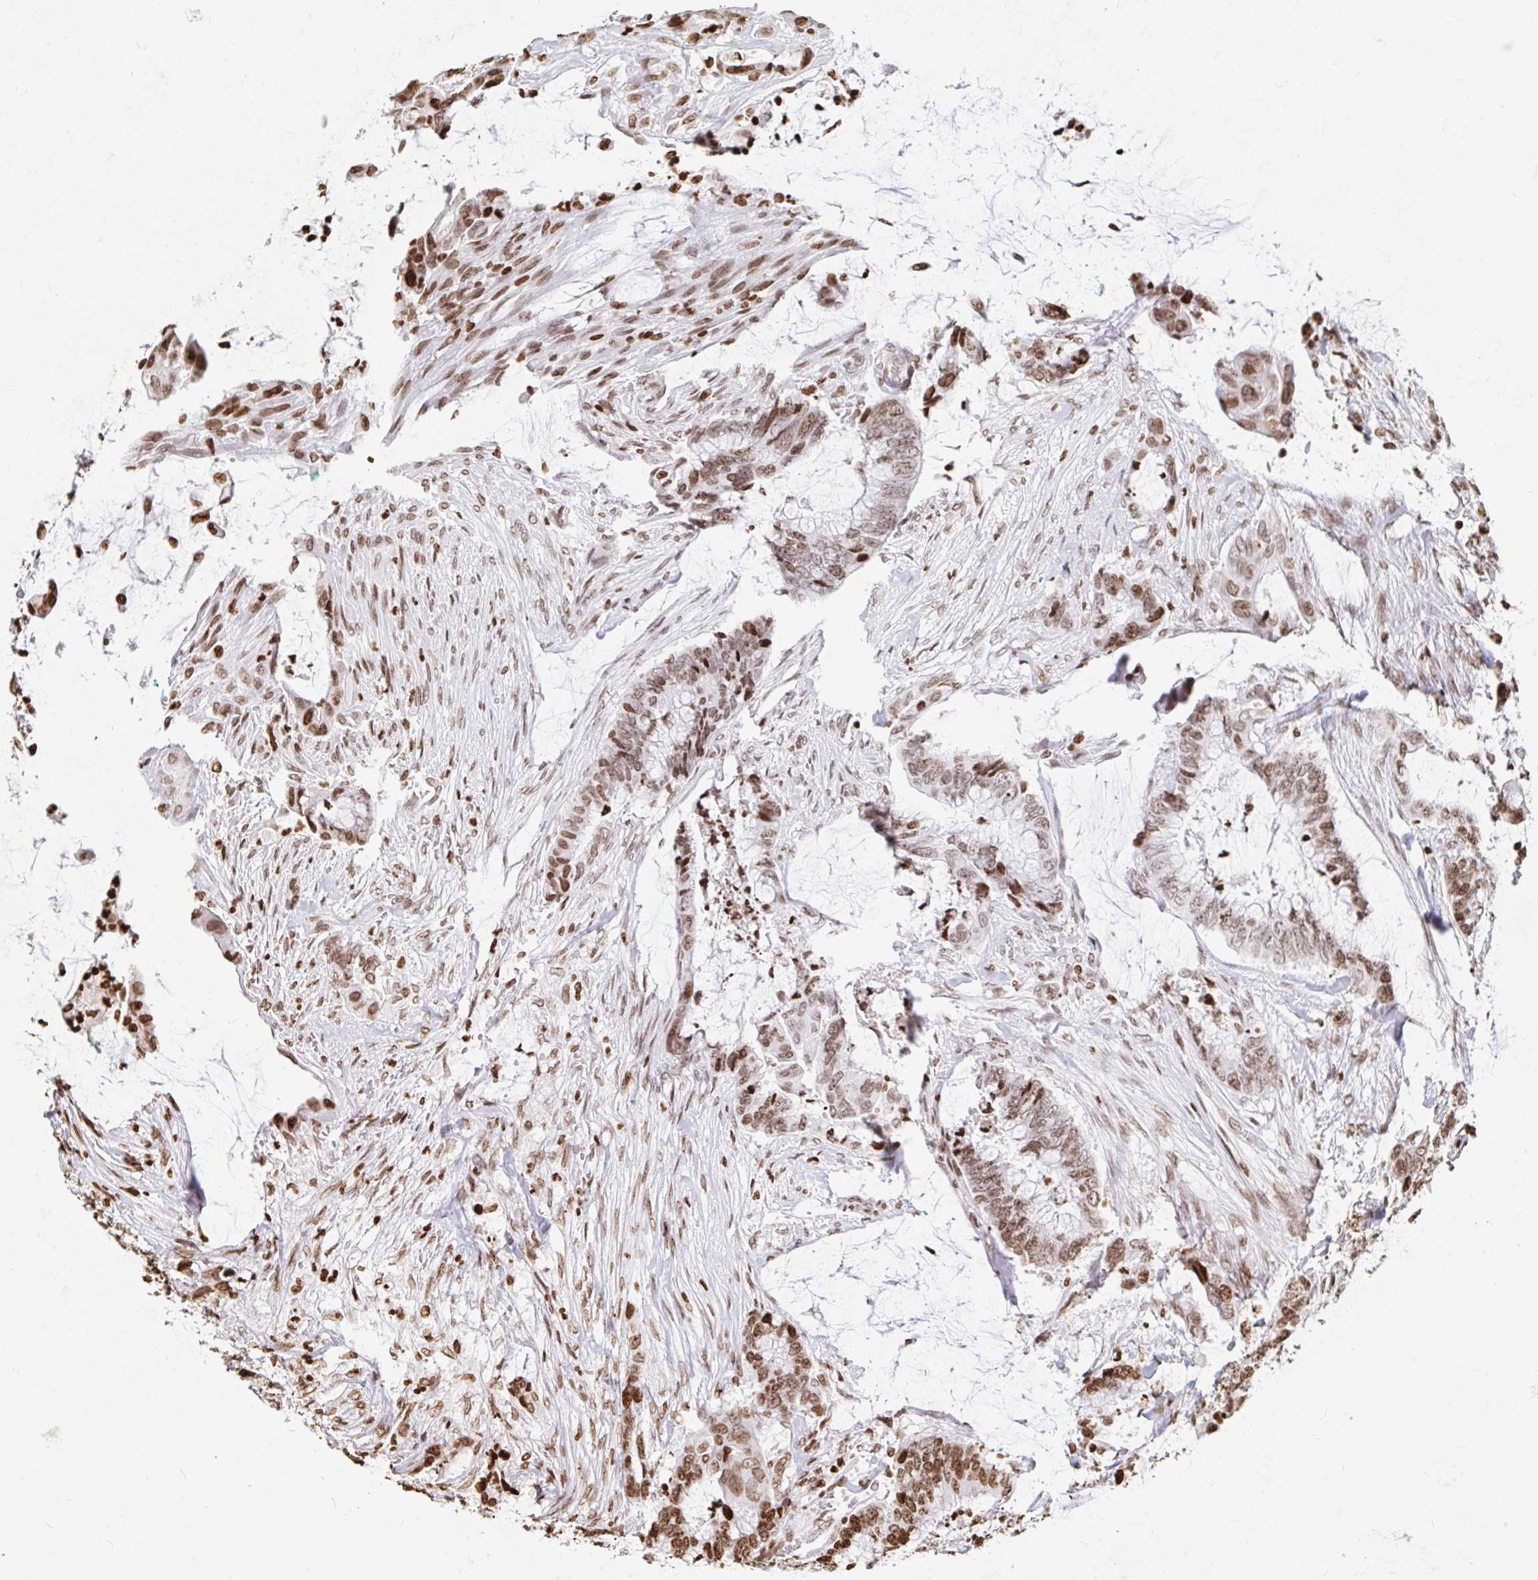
{"staining": {"intensity": "moderate", "quantity": ">75%", "location": "nuclear"}, "tissue": "colorectal cancer", "cell_type": "Tumor cells", "image_type": "cancer", "snomed": [{"axis": "morphology", "description": "Adenocarcinoma, NOS"}, {"axis": "topography", "description": "Rectum"}], "caption": "Brown immunohistochemical staining in human colorectal cancer reveals moderate nuclear staining in approximately >75% of tumor cells.", "gene": "H2BC5", "patient": {"sex": "female", "age": 59}}